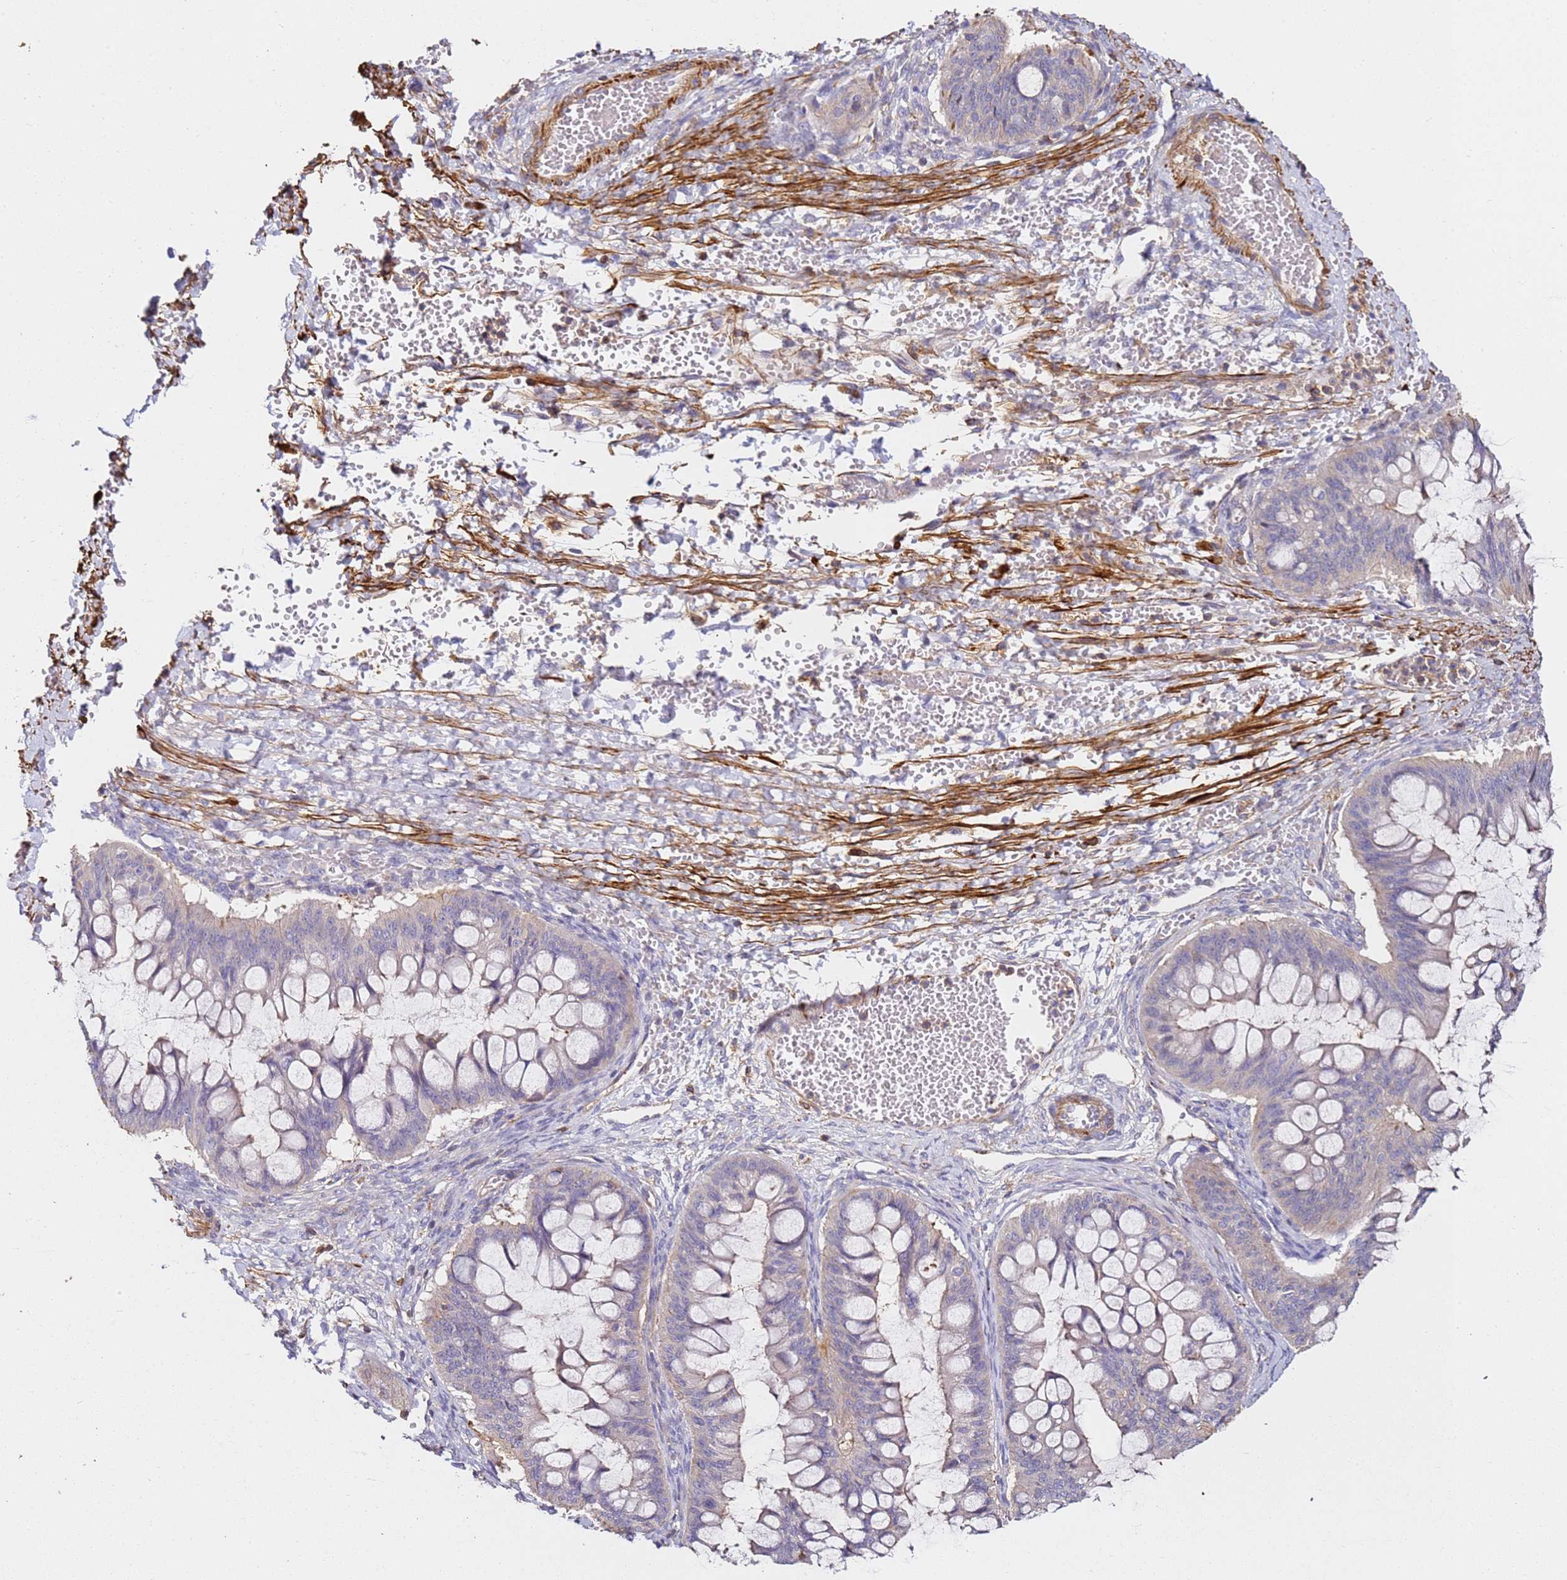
{"staining": {"intensity": "weak", "quantity": "<25%", "location": "cytoplasmic/membranous"}, "tissue": "ovarian cancer", "cell_type": "Tumor cells", "image_type": "cancer", "snomed": [{"axis": "morphology", "description": "Cystadenocarcinoma, mucinous, NOS"}, {"axis": "topography", "description": "Ovary"}], "caption": "High power microscopy photomicrograph of an immunohistochemistry (IHC) histopathology image of ovarian cancer, revealing no significant positivity in tumor cells. Nuclei are stained in blue.", "gene": "ZNF671", "patient": {"sex": "female", "age": 73}}